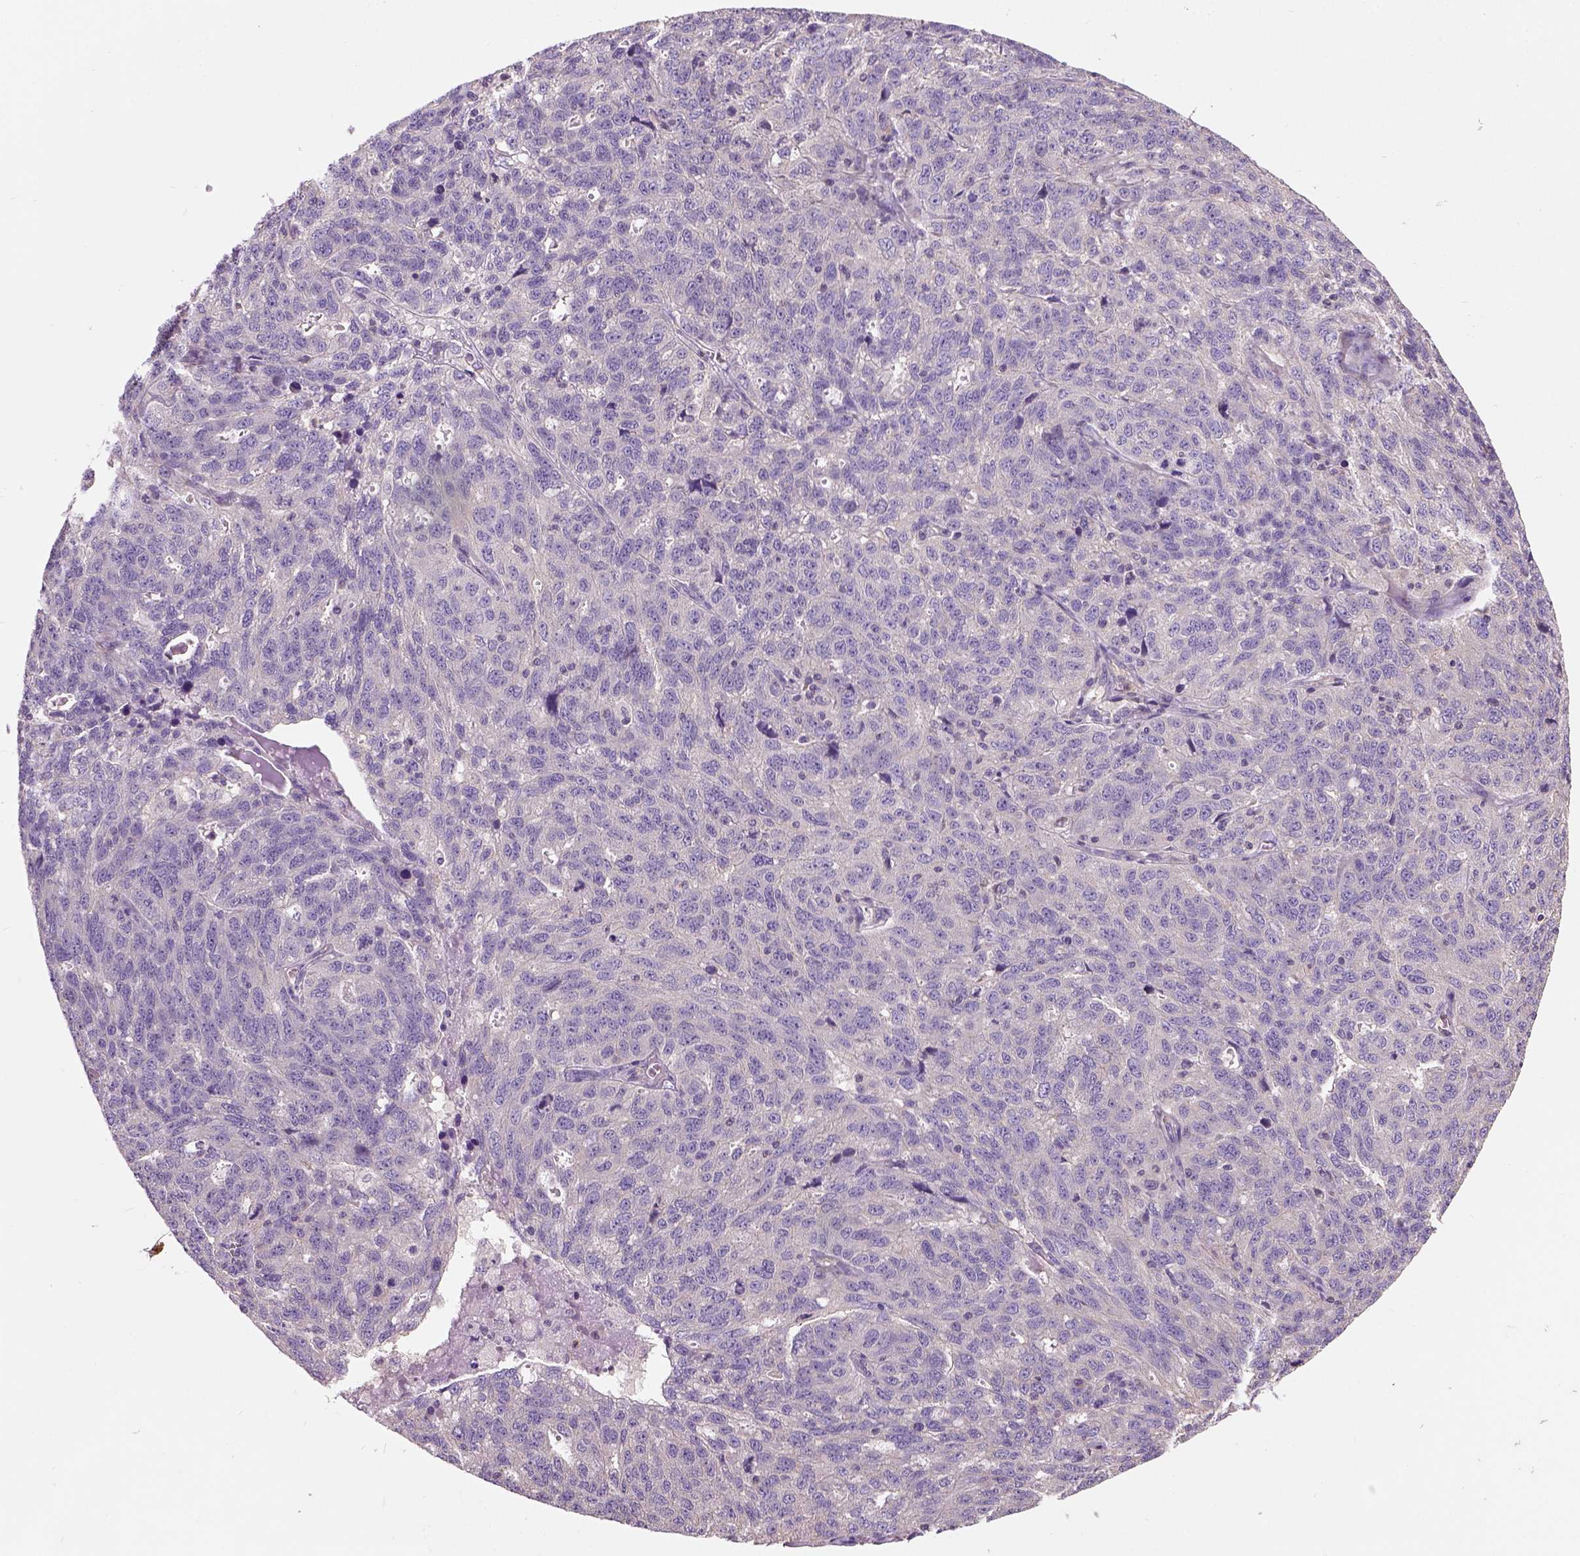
{"staining": {"intensity": "weak", "quantity": "<25%", "location": "cytoplasmic/membranous"}, "tissue": "ovarian cancer", "cell_type": "Tumor cells", "image_type": "cancer", "snomed": [{"axis": "morphology", "description": "Cystadenocarcinoma, serous, NOS"}, {"axis": "topography", "description": "Ovary"}], "caption": "The immunohistochemistry (IHC) micrograph has no significant staining in tumor cells of ovarian cancer (serous cystadenocarcinoma) tissue. (DAB IHC visualized using brightfield microscopy, high magnification).", "gene": "CRACR2A", "patient": {"sex": "female", "age": 71}}